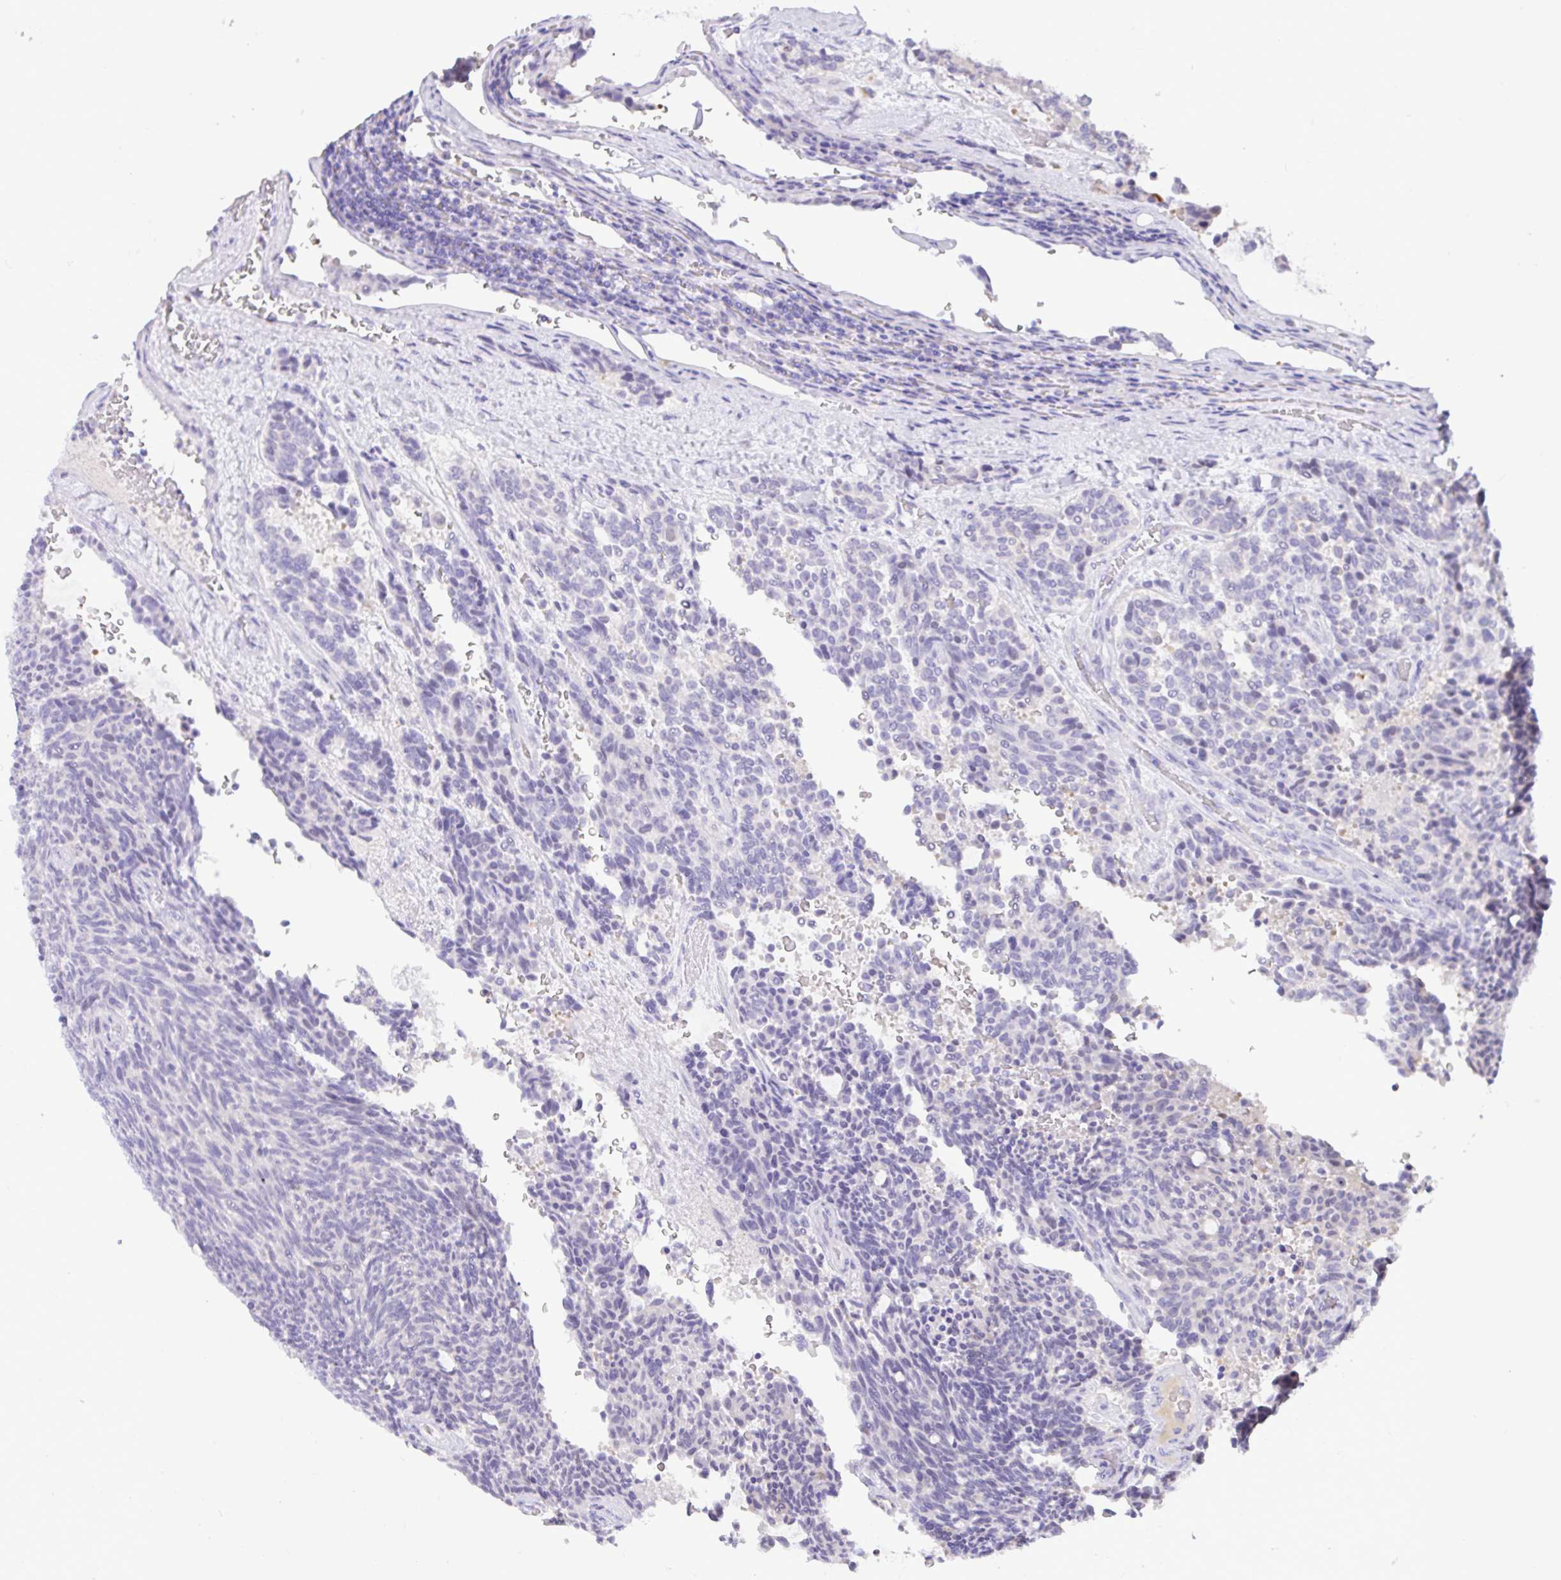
{"staining": {"intensity": "negative", "quantity": "none", "location": "none"}, "tissue": "carcinoid", "cell_type": "Tumor cells", "image_type": "cancer", "snomed": [{"axis": "morphology", "description": "Carcinoid, malignant, NOS"}, {"axis": "topography", "description": "Pancreas"}], "caption": "Carcinoid stained for a protein using immunohistochemistry displays no positivity tumor cells.", "gene": "ZNF485", "patient": {"sex": "female", "age": 54}}